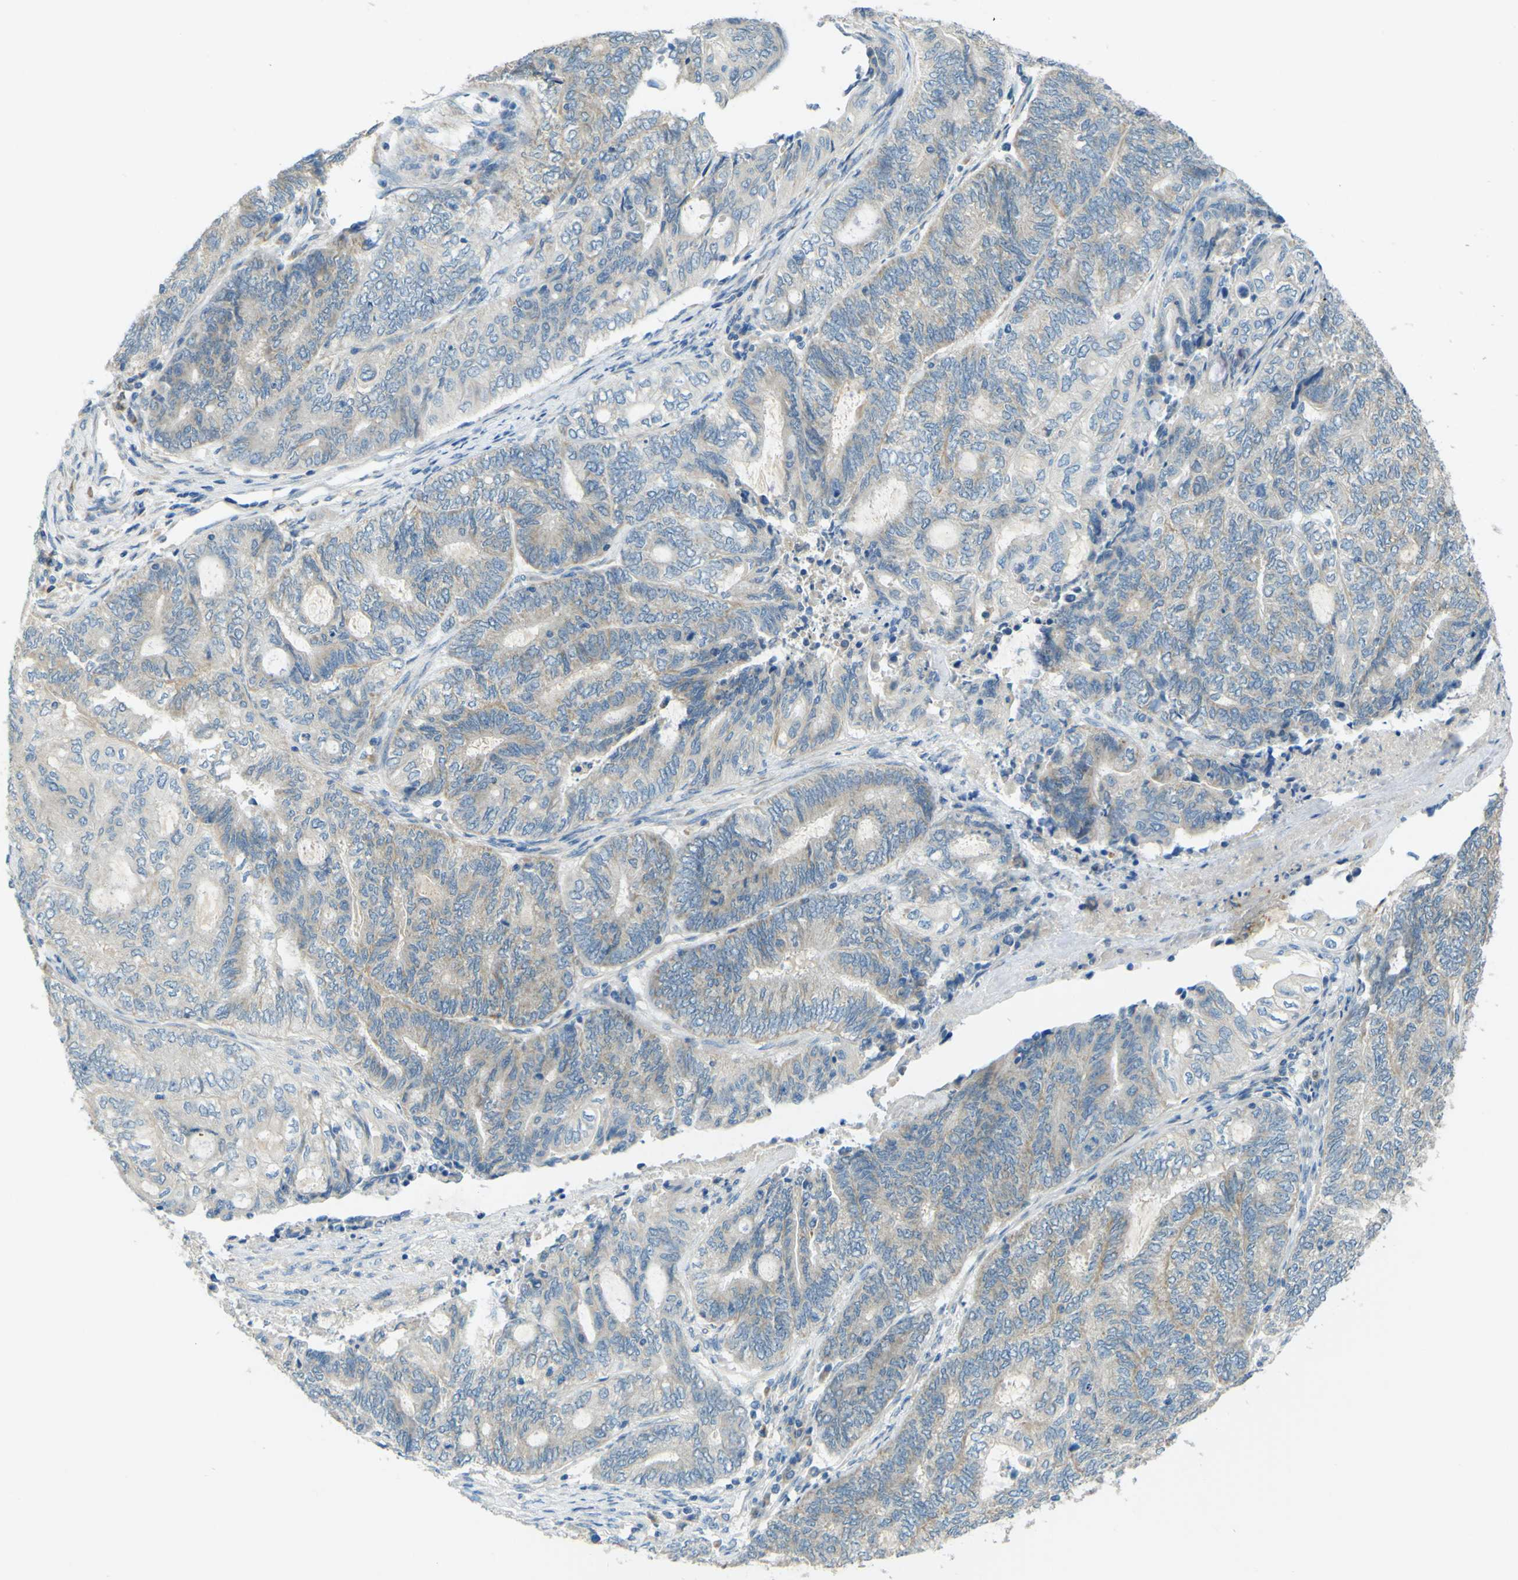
{"staining": {"intensity": "weak", "quantity": "<25%", "location": "cytoplasmic/membranous"}, "tissue": "endometrial cancer", "cell_type": "Tumor cells", "image_type": "cancer", "snomed": [{"axis": "morphology", "description": "Adenocarcinoma, NOS"}, {"axis": "topography", "description": "Uterus"}, {"axis": "topography", "description": "Endometrium"}], "caption": "The immunohistochemistry histopathology image has no significant positivity in tumor cells of endometrial cancer (adenocarcinoma) tissue.", "gene": "FKTN", "patient": {"sex": "female", "age": 70}}